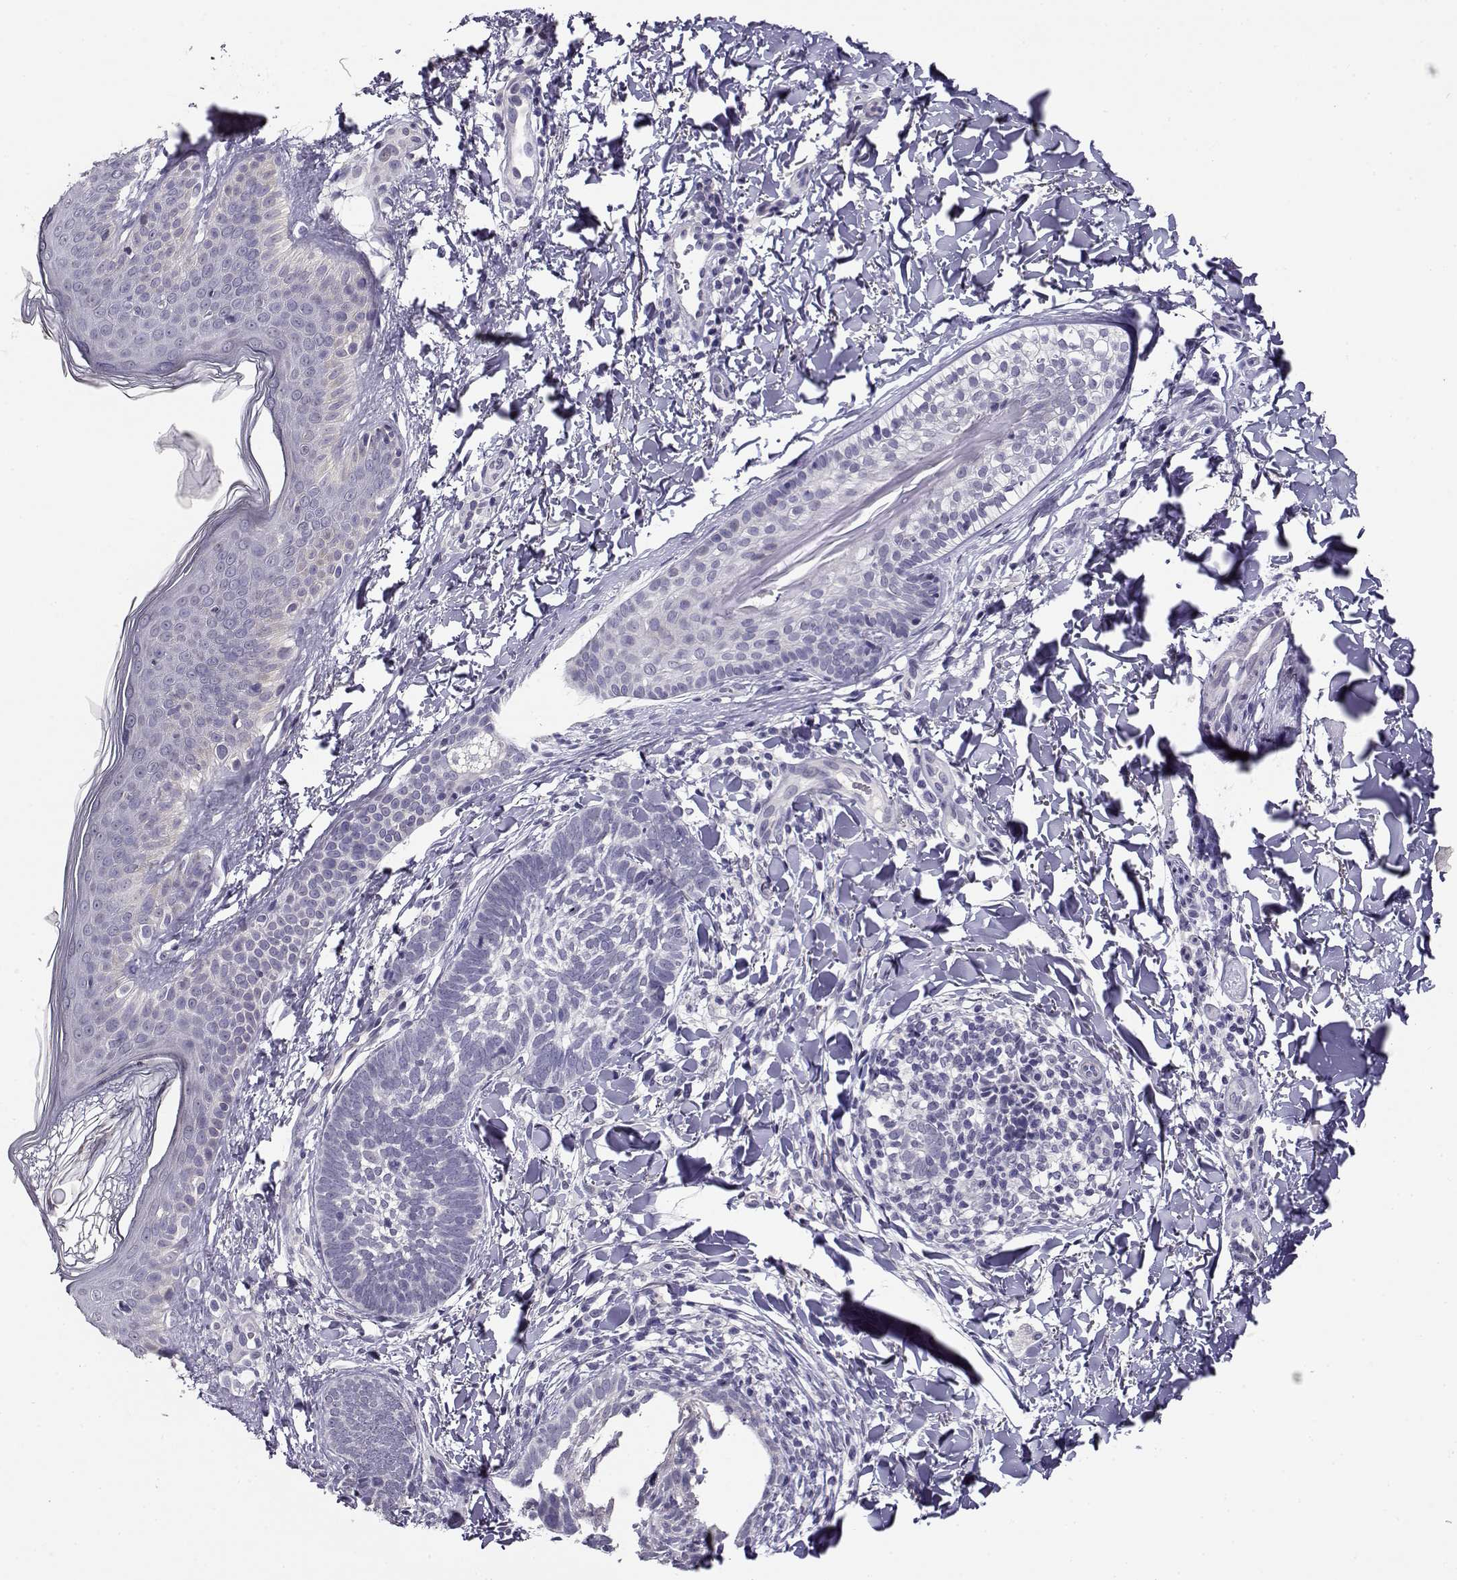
{"staining": {"intensity": "negative", "quantity": "none", "location": "none"}, "tissue": "skin cancer", "cell_type": "Tumor cells", "image_type": "cancer", "snomed": [{"axis": "morphology", "description": "Normal tissue, NOS"}, {"axis": "morphology", "description": "Basal cell carcinoma"}, {"axis": "topography", "description": "Skin"}], "caption": "Photomicrograph shows no protein staining in tumor cells of basal cell carcinoma (skin) tissue.", "gene": "RHOXF2", "patient": {"sex": "male", "age": 46}}